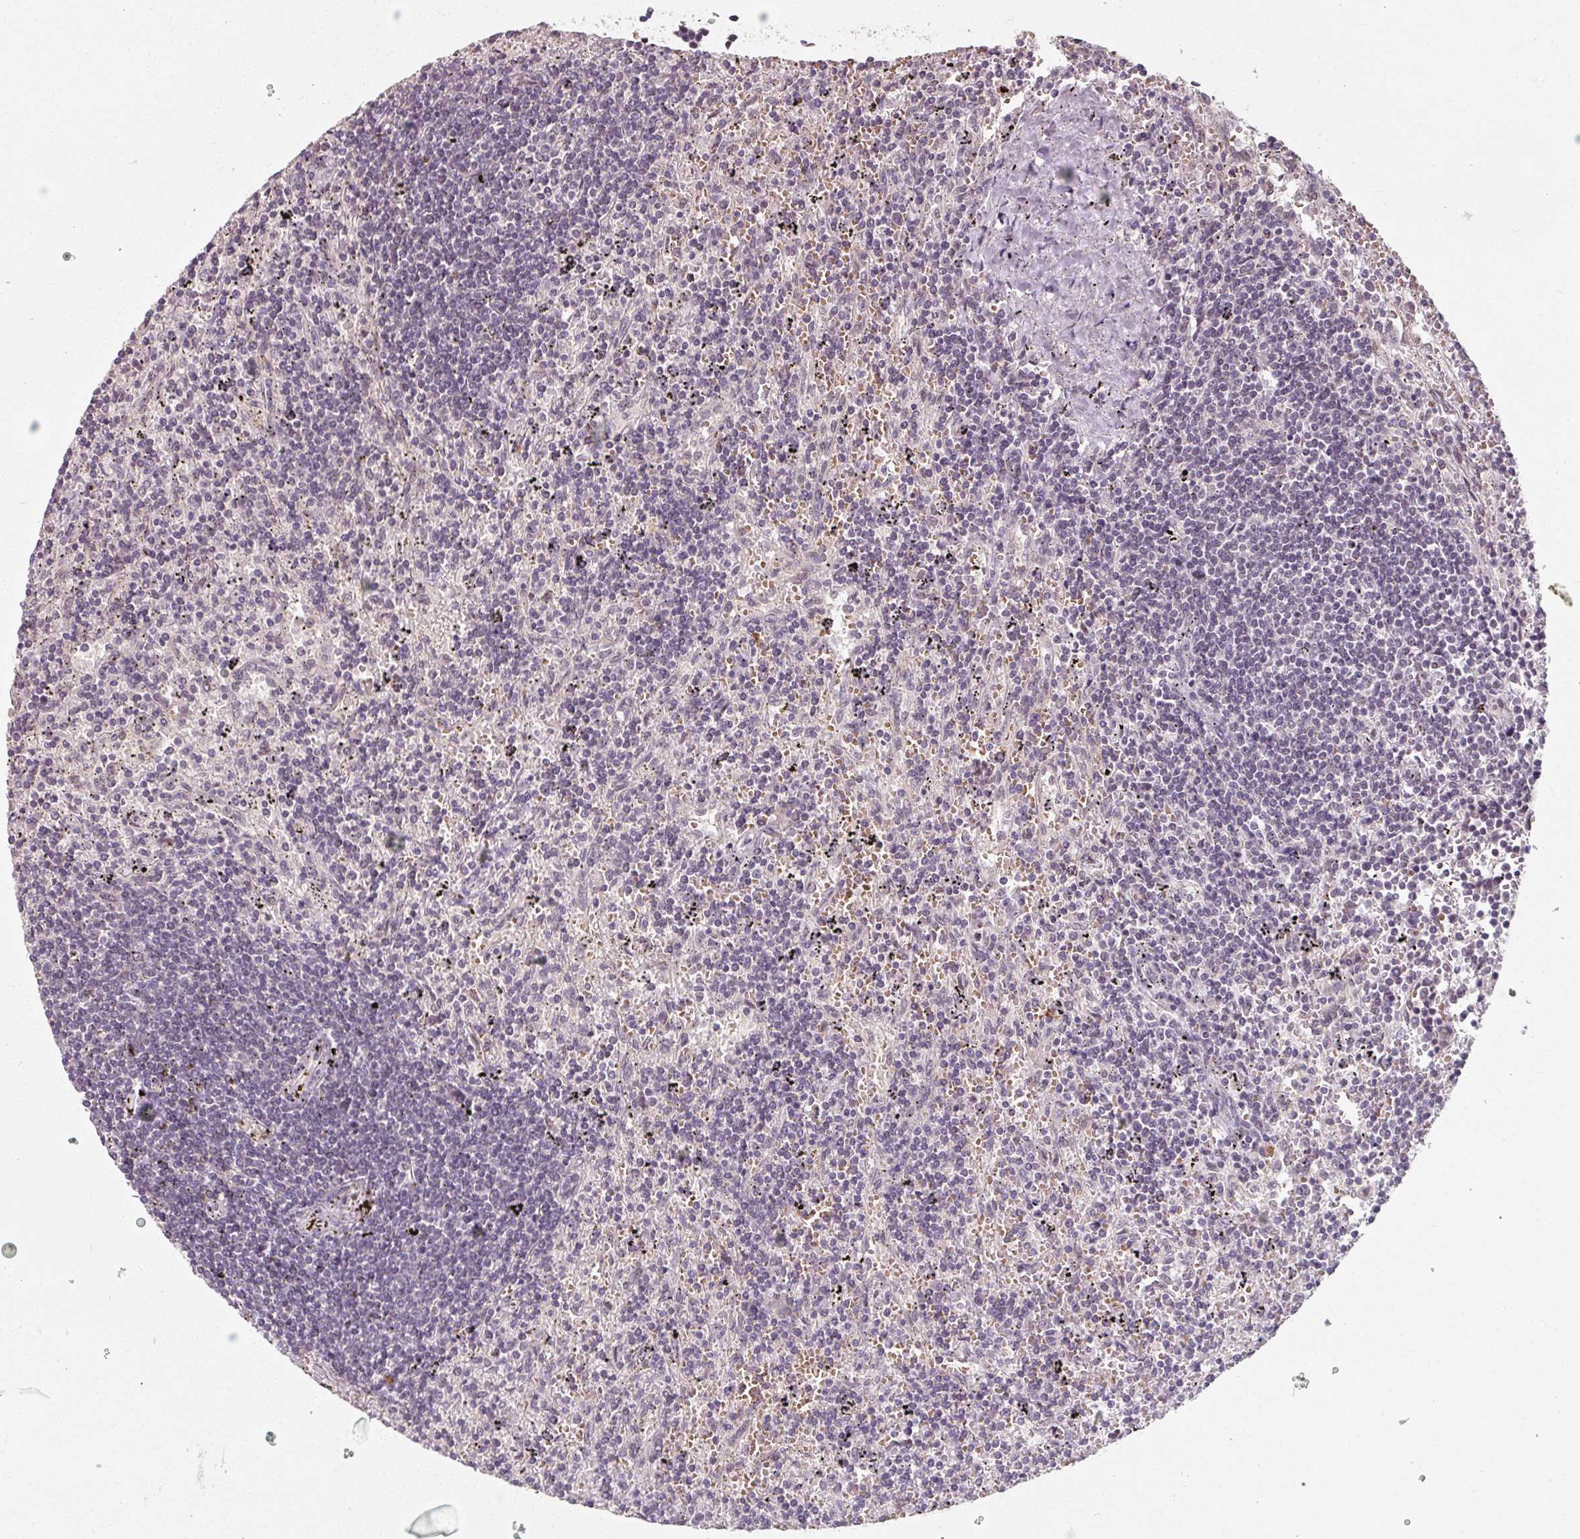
{"staining": {"intensity": "negative", "quantity": "none", "location": "none"}, "tissue": "lymphoma", "cell_type": "Tumor cells", "image_type": "cancer", "snomed": [{"axis": "morphology", "description": "Malignant lymphoma, non-Hodgkin's type, Low grade"}, {"axis": "topography", "description": "Spleen"}], "caption": "IHC image of lymphoma stained for a protein (brown), which reveals no positivity in tumor cells.", "gene": "ZFTRAF1", "patient": {"sex": "male", "age": 76}}